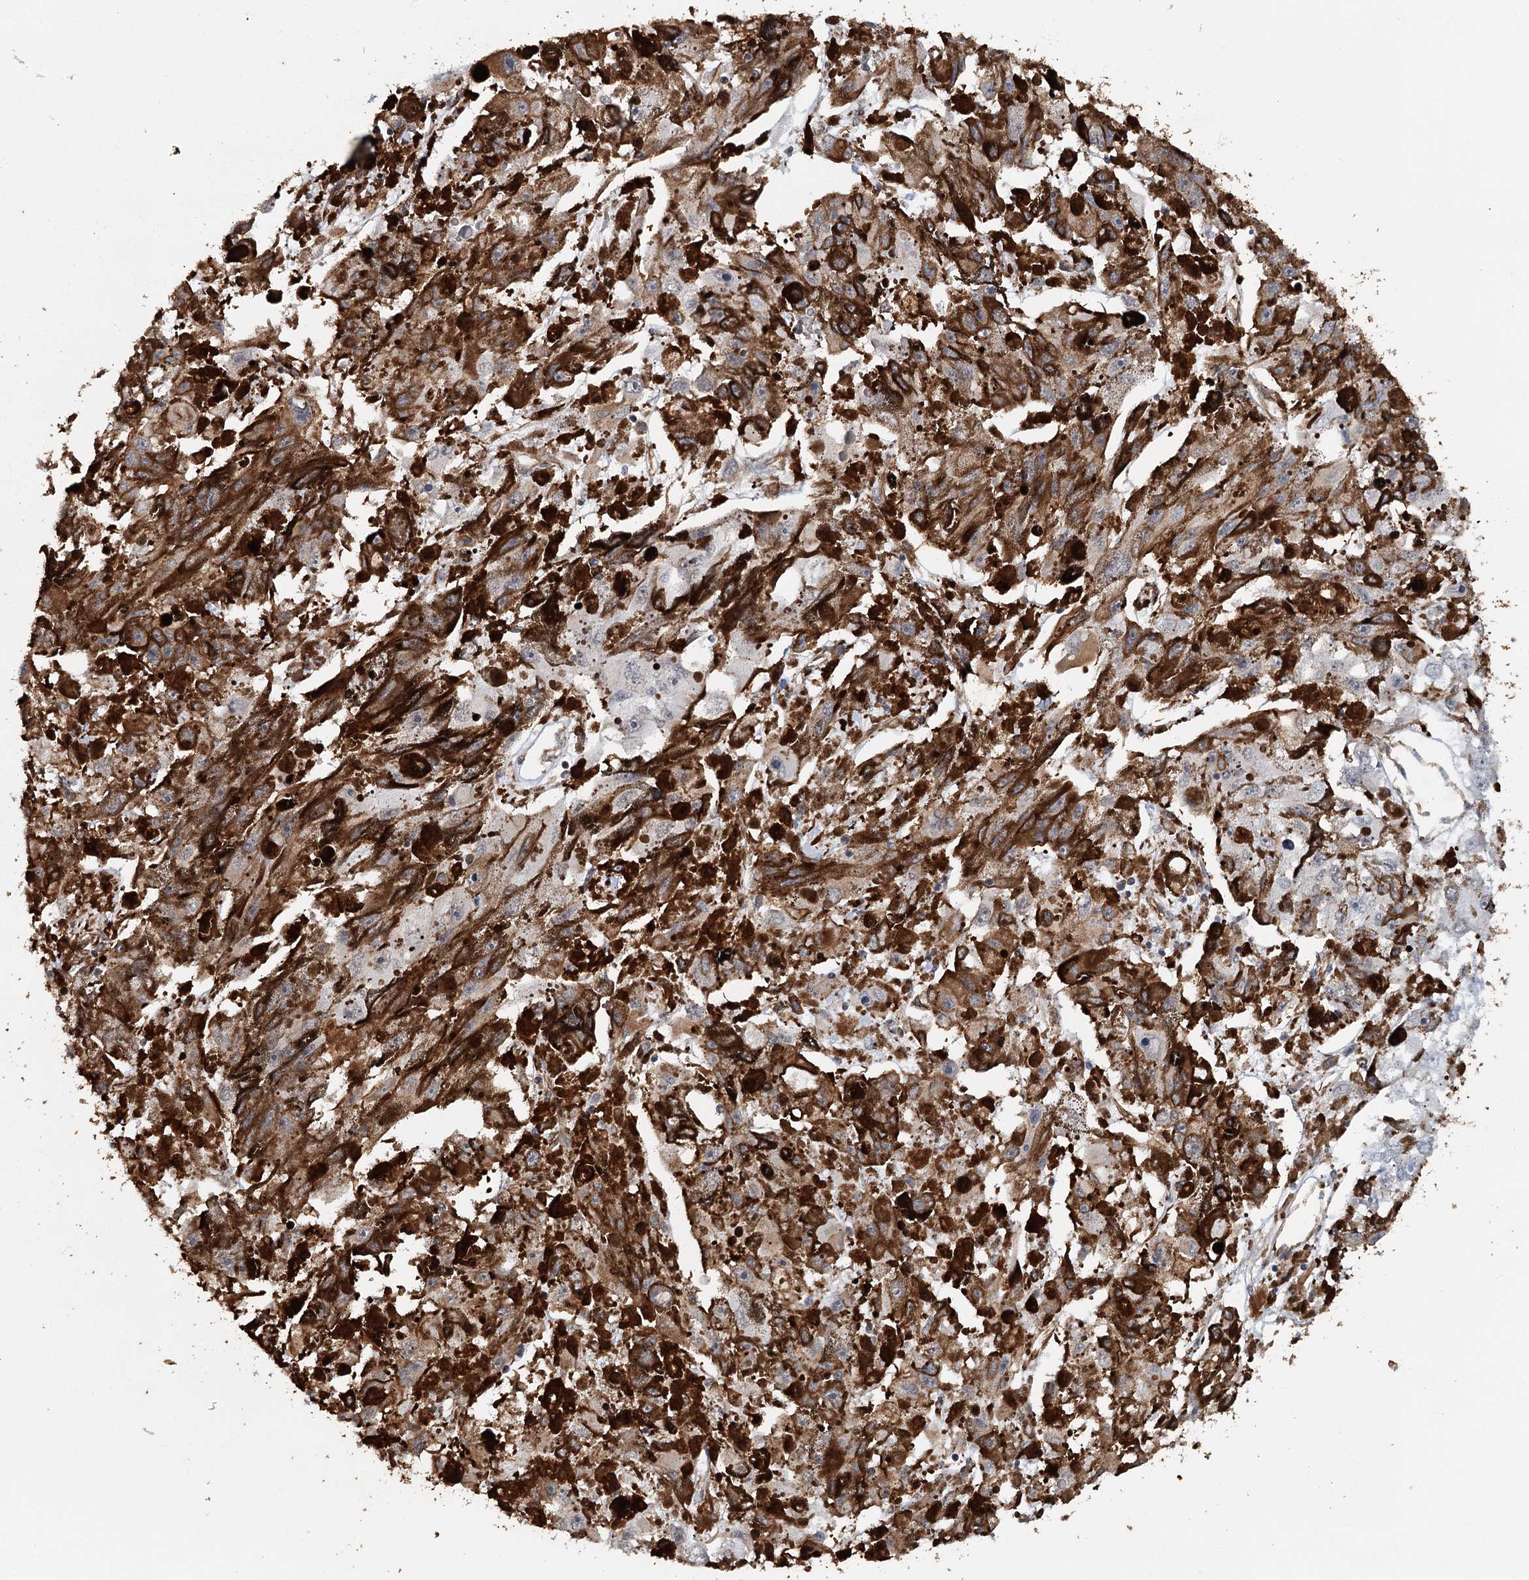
{"staining": {"intensity": "moderate", "quantity": "25%-75%", "location": "cytoplasmic/membranous"}, "tissue": "melanoma", "cell_type": "Tumor cells", "image_type": "cancer", "snomed": [{"axis": "morphology", "description": "Malignant melanoma, NOS"}, {"axis": "topography", "description": "Skin"}], "caption": "This photomicrograph exhibits immunohistochemistry (IHC) staining of melanoma, with medium moderate cytoplasmic/membranous expression in approximately 25%-75% of tumor cells.", "gene": "SYNPO", "patient": {"sex": "female", "age": 104}}